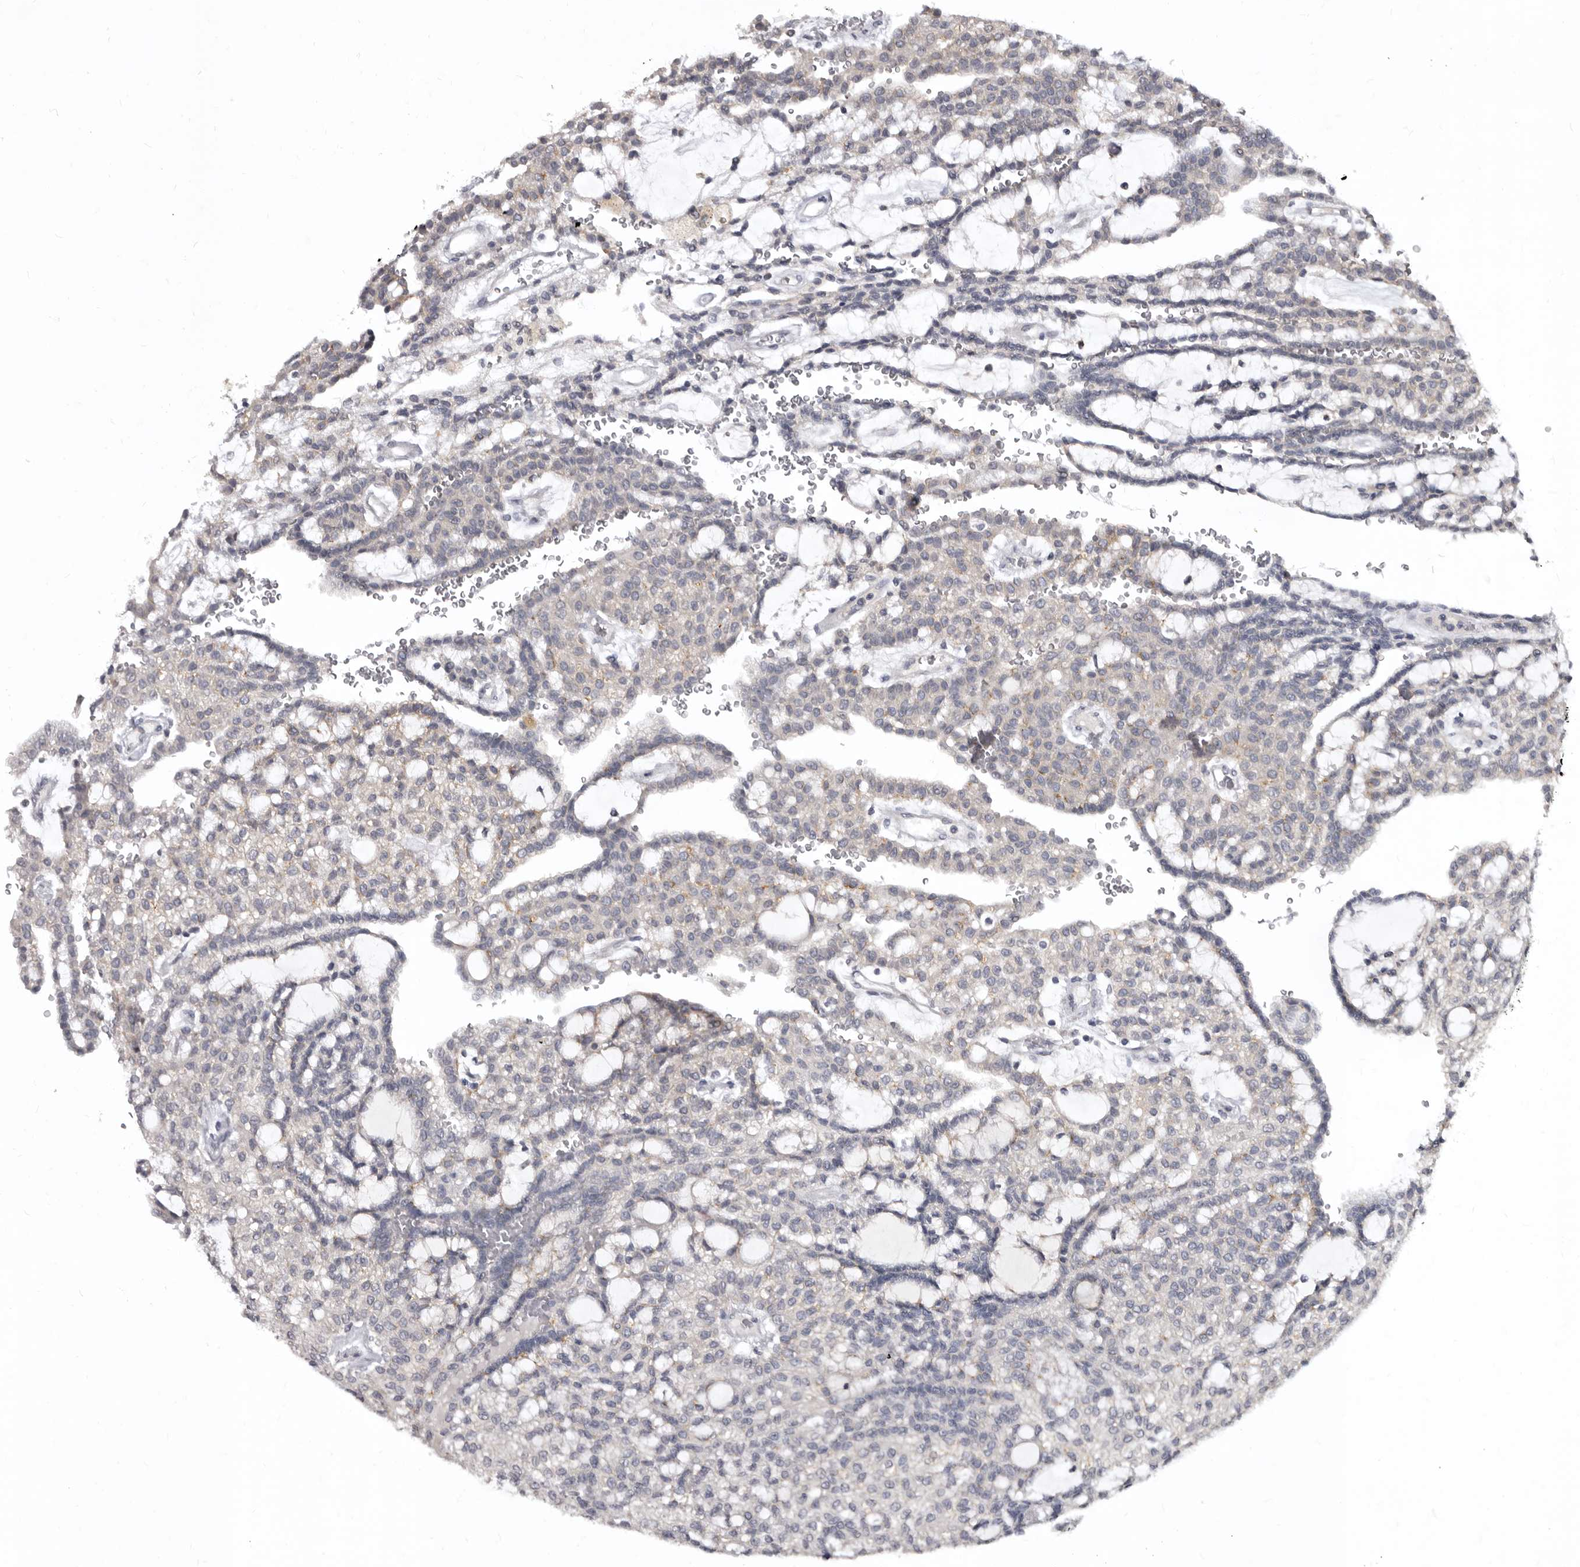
{"staining": {"intensity": "negative", "quantity": "none", "location": "none"}, "tissue": "renal cancer", "cell_type": "Tumor cells", "image_type": "cancer", "snomed": [{"axis": "morphology", "description": "Adenocarcinoma, NOS"}, {"axis": "topography", "description": "Kidney"}], "caption": "High magnification brightfield microscopy of adenocarcinoma (renal) stained with DAB (3,3'-diaminobenzidine) (brown) and counterstained with hematoxylin (blue): tumor cells show no significant staining. Brightfield microscopy of immunohistochemistry (IHC) stained with DAB (brown) and hematoxylin (blue), captured at high magnification.", "gene": "SULT1E1", "patient": {"sex": "male", "age": 63}}